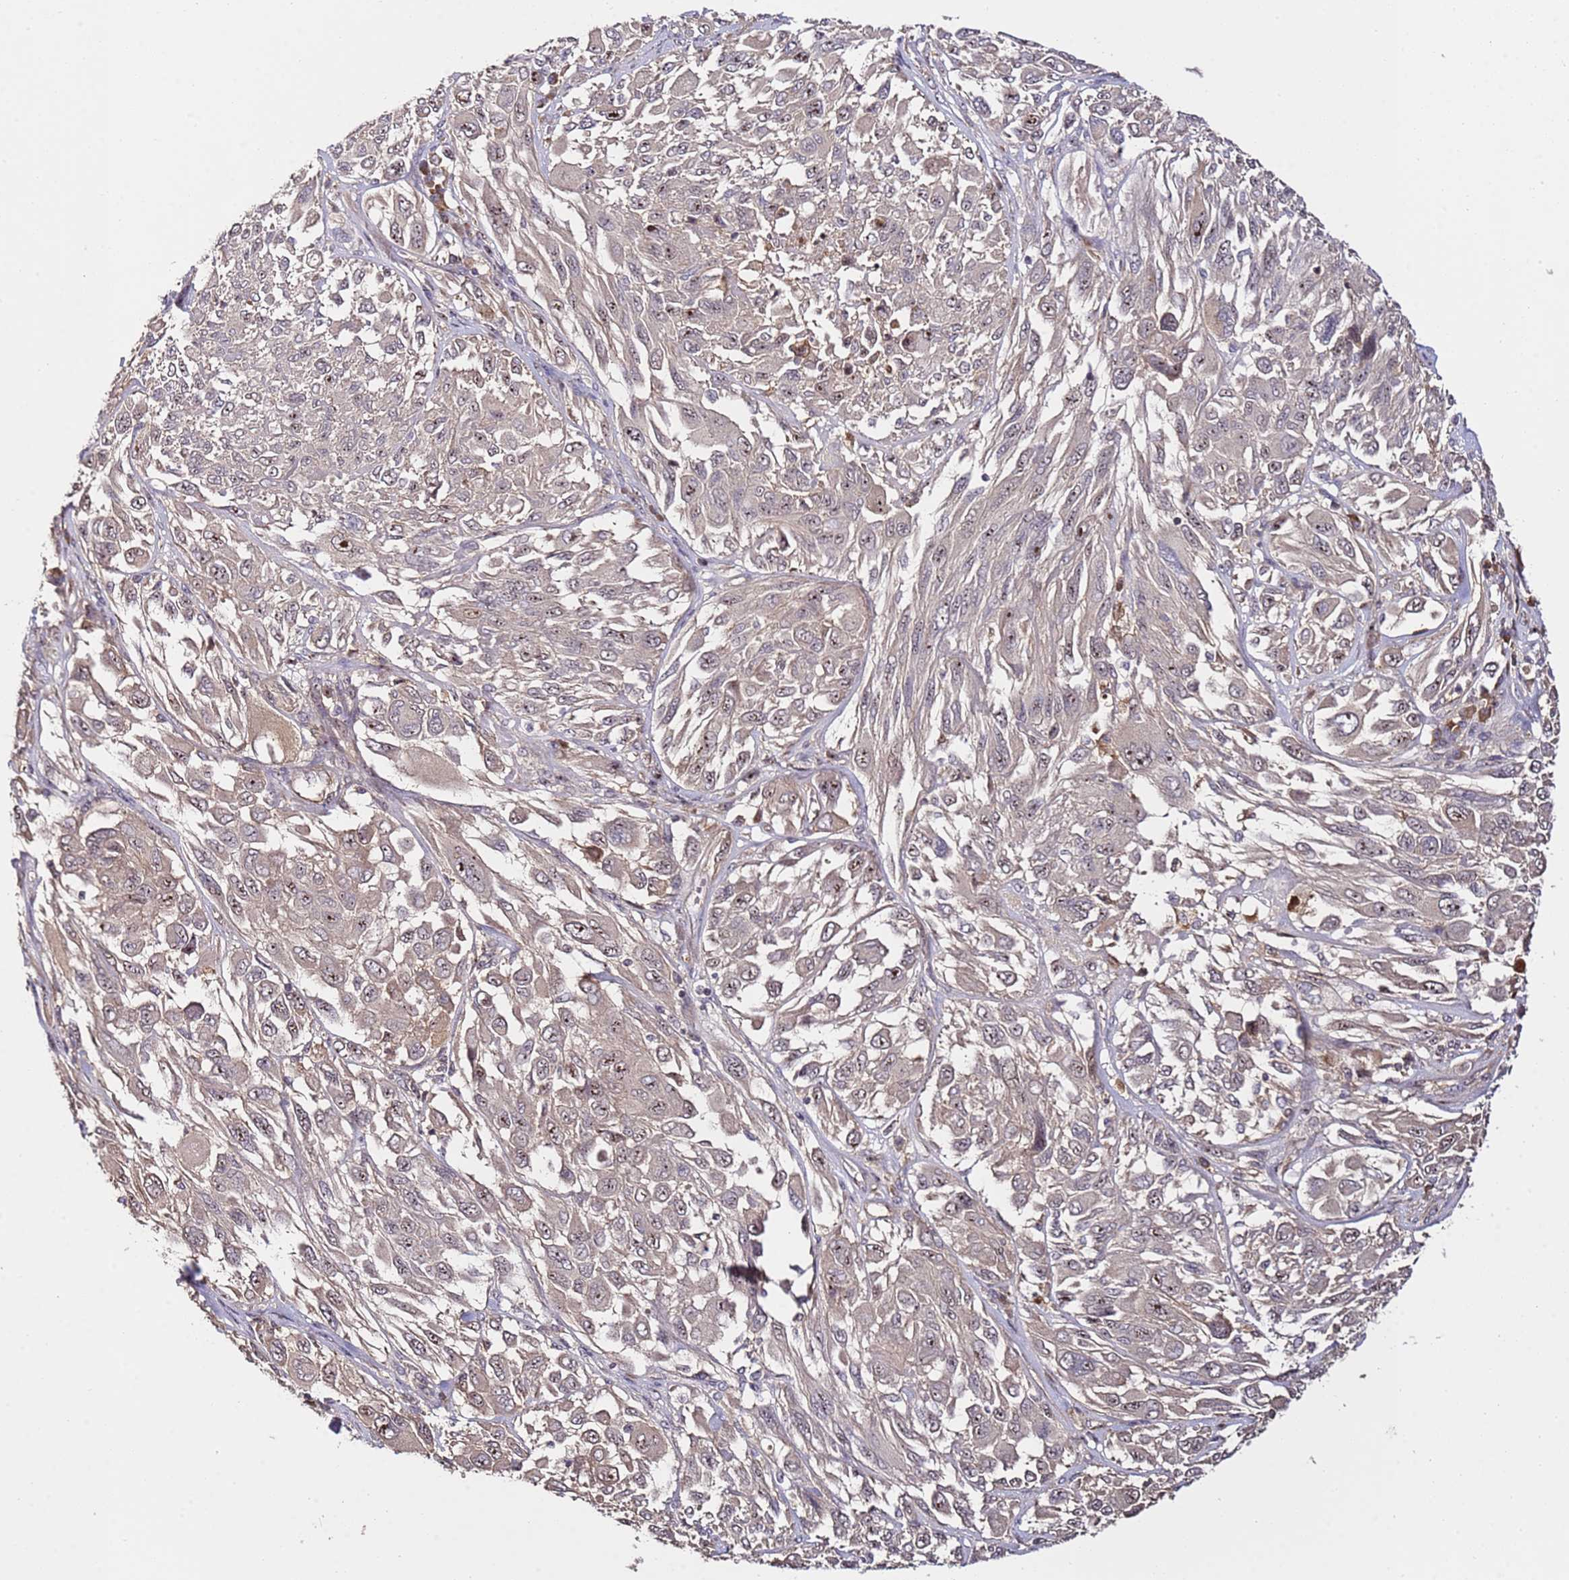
{"staining": {"intensity": "weak", "quantity": ">75%", "location": "nuclear"}, "tissue": "melanoma", "cell_type": "Tumor cells", "image_type": "cancer", "snomed": [{"axis": "morphology", "description": "Malignant melanoma, NOS"}, {"axis": "topography", "description": "Skin"}], "caption": "Weak nuclear positivity is identified in approximately >75% of tumor cells in melanoma. The staining was performed using DAB to visualize the protein expression in brown, while the nuclei were stained in blue with hematoxylin (Magnification: 20x).", "gene": "DDX27", "patient": {"sex": "female", "age": 91}}